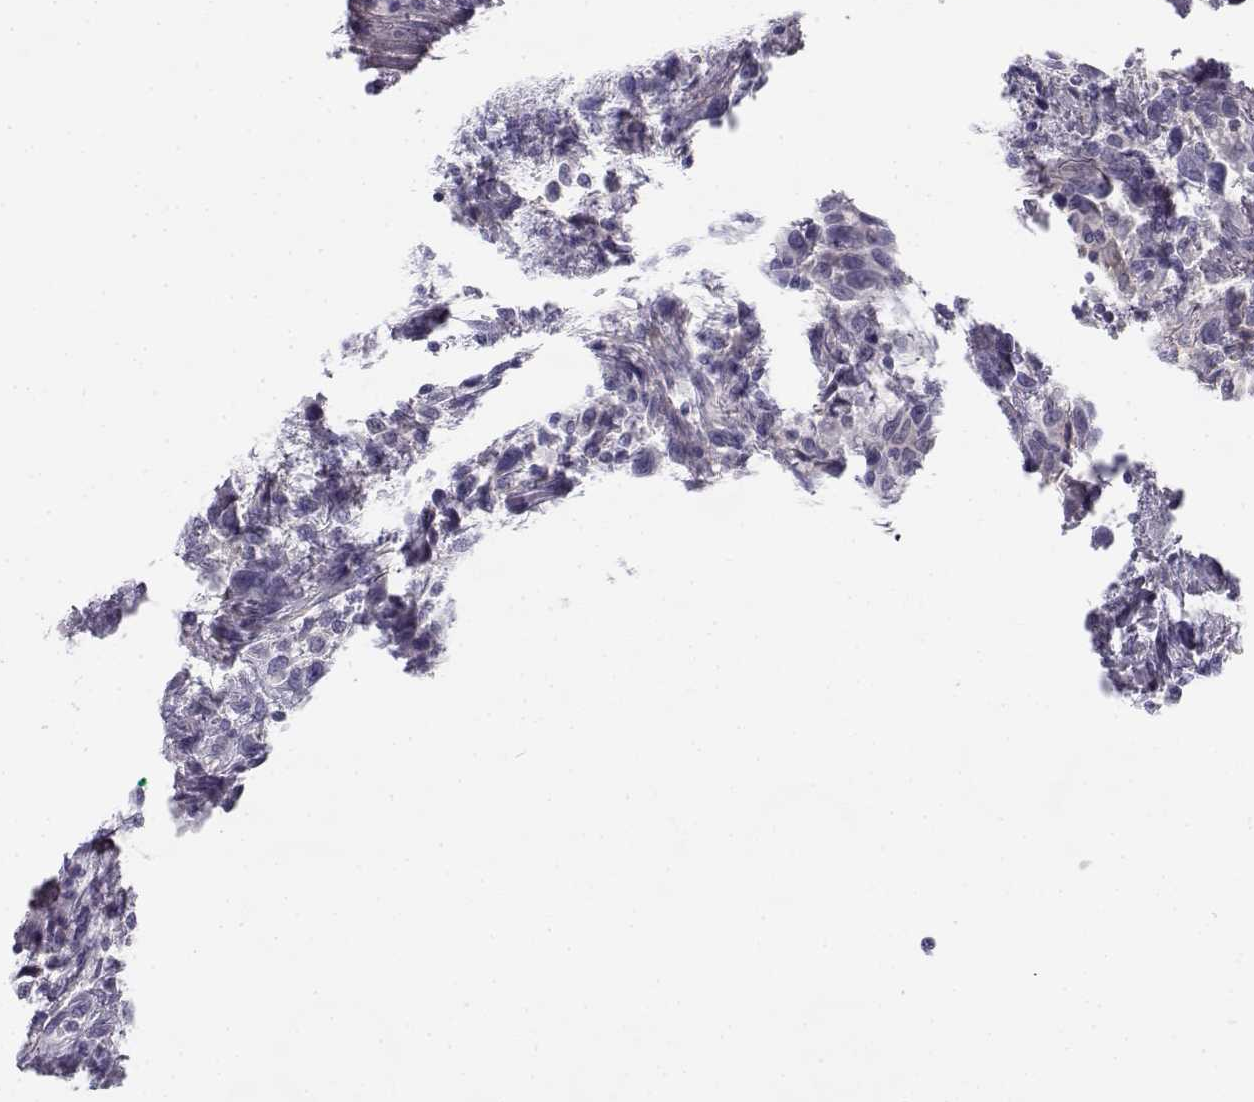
{"staining": {"intensity": "negative", "quantity": "none", "location": "none"}, "tissue": "urothelial cancer", "cell_type": "Tumor cells", "image_type": "cancer", "snomed": [{"axis": "morphology", "description": "Urothelial carcinoma, NOS"}, {"axis": "morphology", "description": "Urothelial carcinoma, High grade"}, {"axis": "topography", "description": "Urinary bladder"}], "caption": "High power microscopy image of an immunohistochemistry micrograph of urothelial cancer, revealing no significant positivity in tumor cells.", "gene": "CREB3L3", "patient": {"sex": "female", "age": 64}}